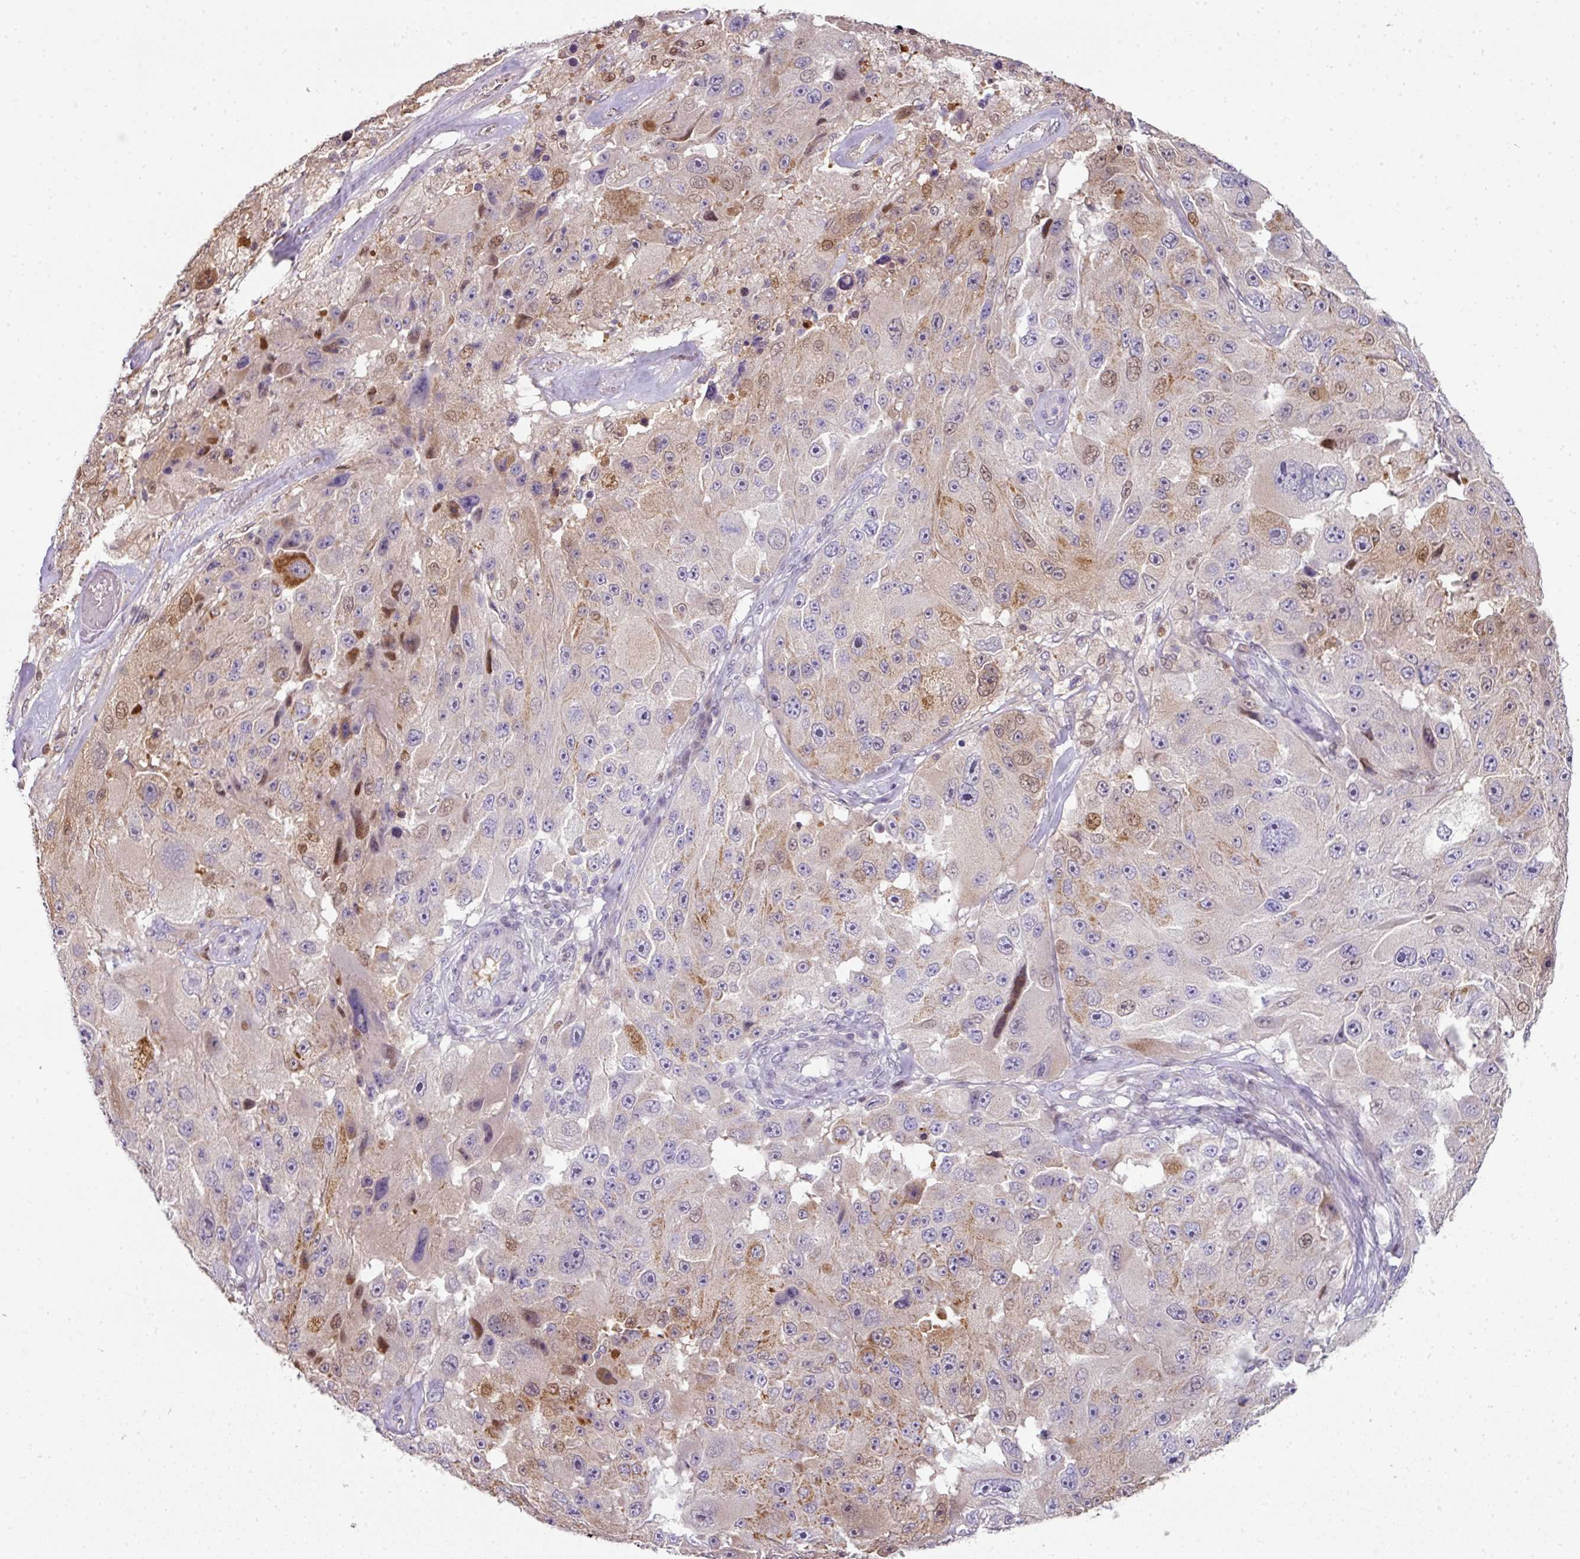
{"staining": {"intensity": "moderate", "quantity": "<25%", "location": "cytoplasmic/membranous,nuclear"}, "tissue": "melanoma", "cell_type": "Tumor cells", "image_type": "cancer", "snomed": [{"axis": "morphology", "description": "Malignant melanoma, Metastatic site"}, {"axis": "topography", "description": "Lymph node"}], "caption": "Immunohistochemical staining of human malignant melanoma (metastatic site) exhibits moderate cytoplasmic/membranous and nuclear protein expression in about <25% of tumor cells. (DAB (3,3'-diaminobenzidine) = brown stain, brightfield microscopy at high magnification).", "gene": "ANKRD18A", "patient": {"sex": "male", "age": 62}}